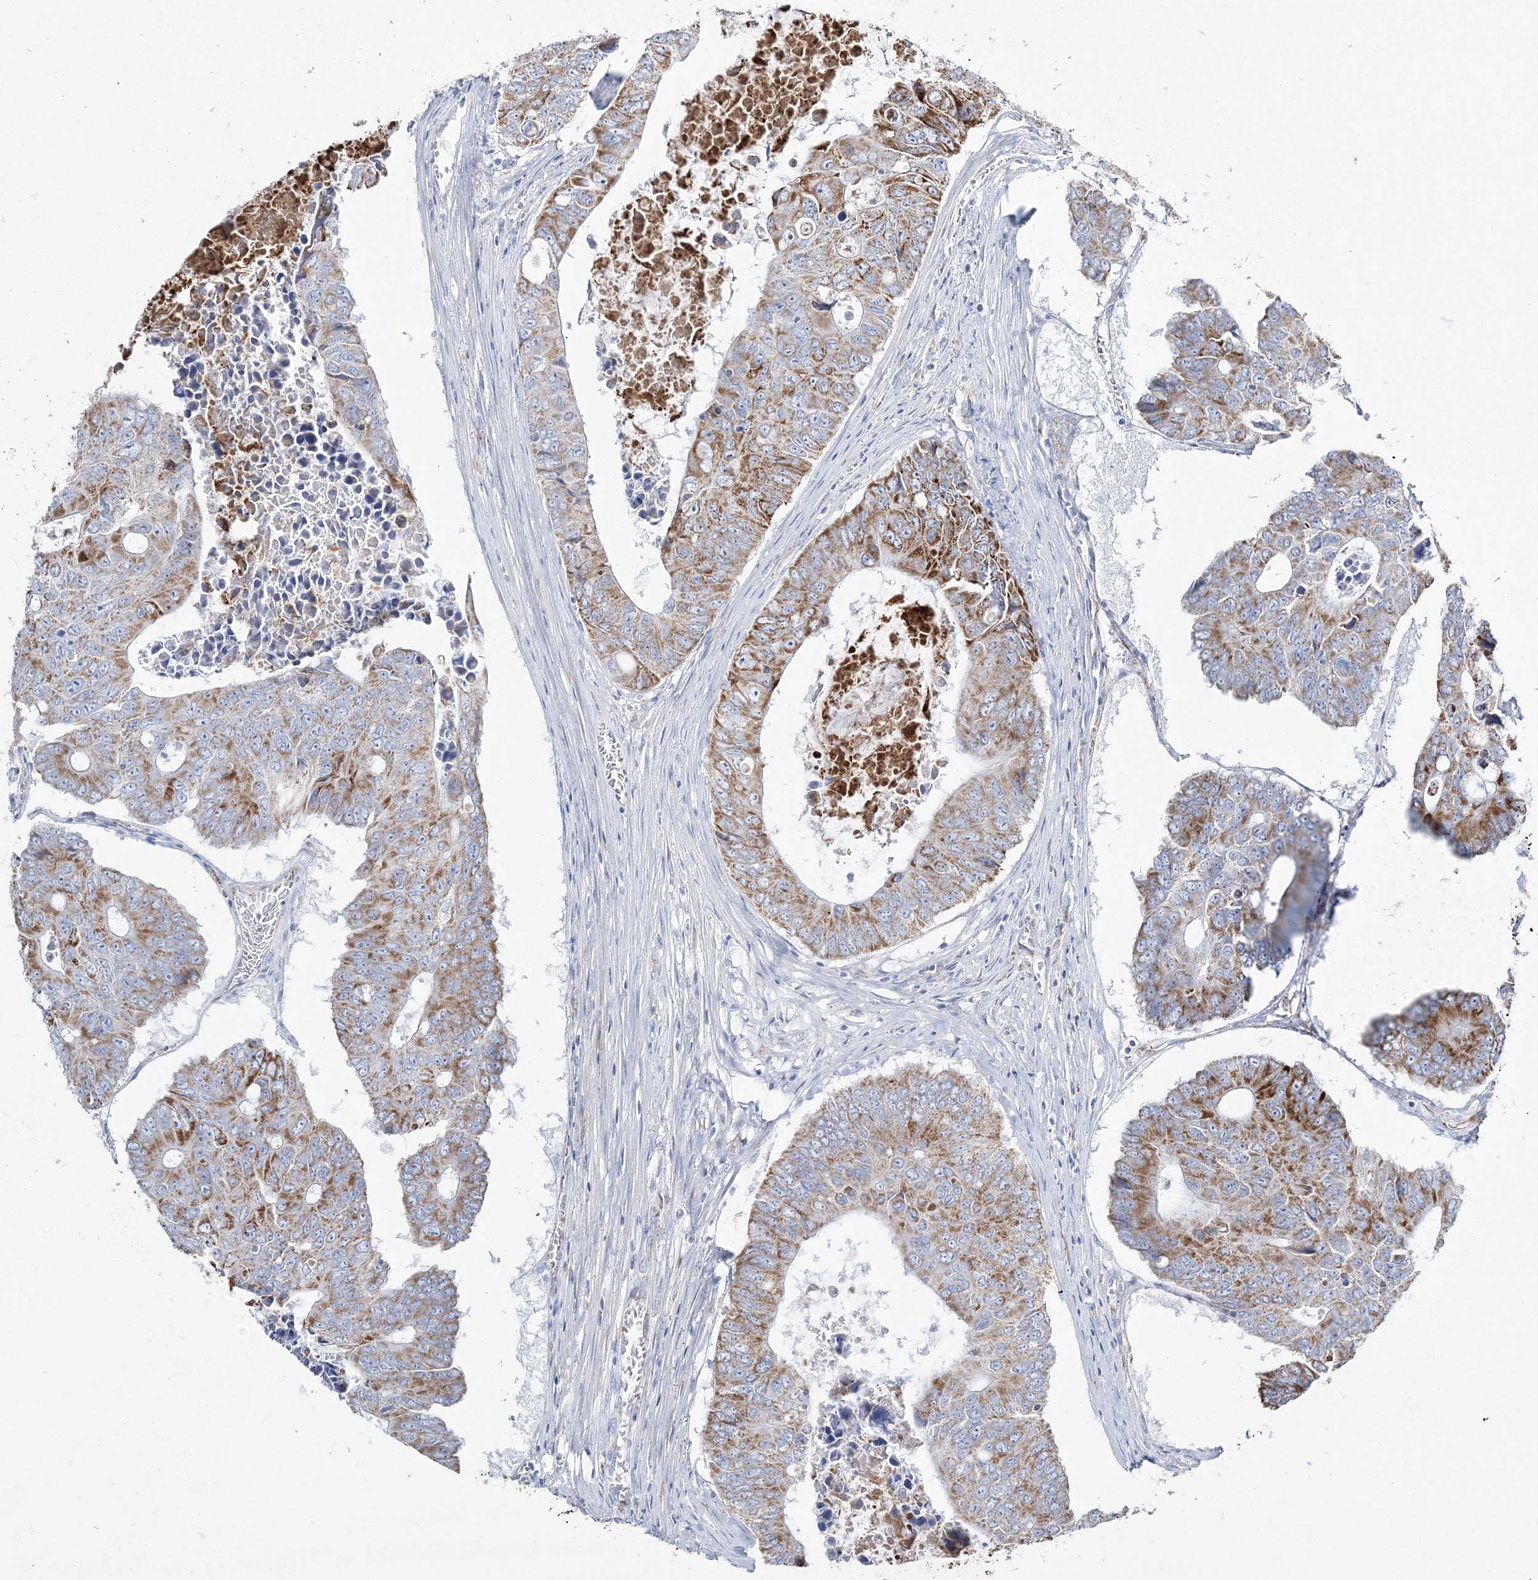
{"staining": {"intensity": "moderate", "quantity": ">75%", "location": "cytoplasmic/membranous"}, "tissue": "colorectal cancer", "cell_type": "Tumor cells", "image_type": "cancer", "snomed": [{"axis": "morphology", "description": "Adenocarcinoma, NOS"}, {"axis": "topography", "description": "Colon"}], "caption": "DAB (3,3'-diaminobenzidine) immunohistochemical staining of human colorectal adenocarcinoma demonstrates moderate cytoplasmic/membranous protein staining in approximately >75% of tumor cells.", "gene": "HIBCH", "patient": {"sex": "male", "age": 87}}